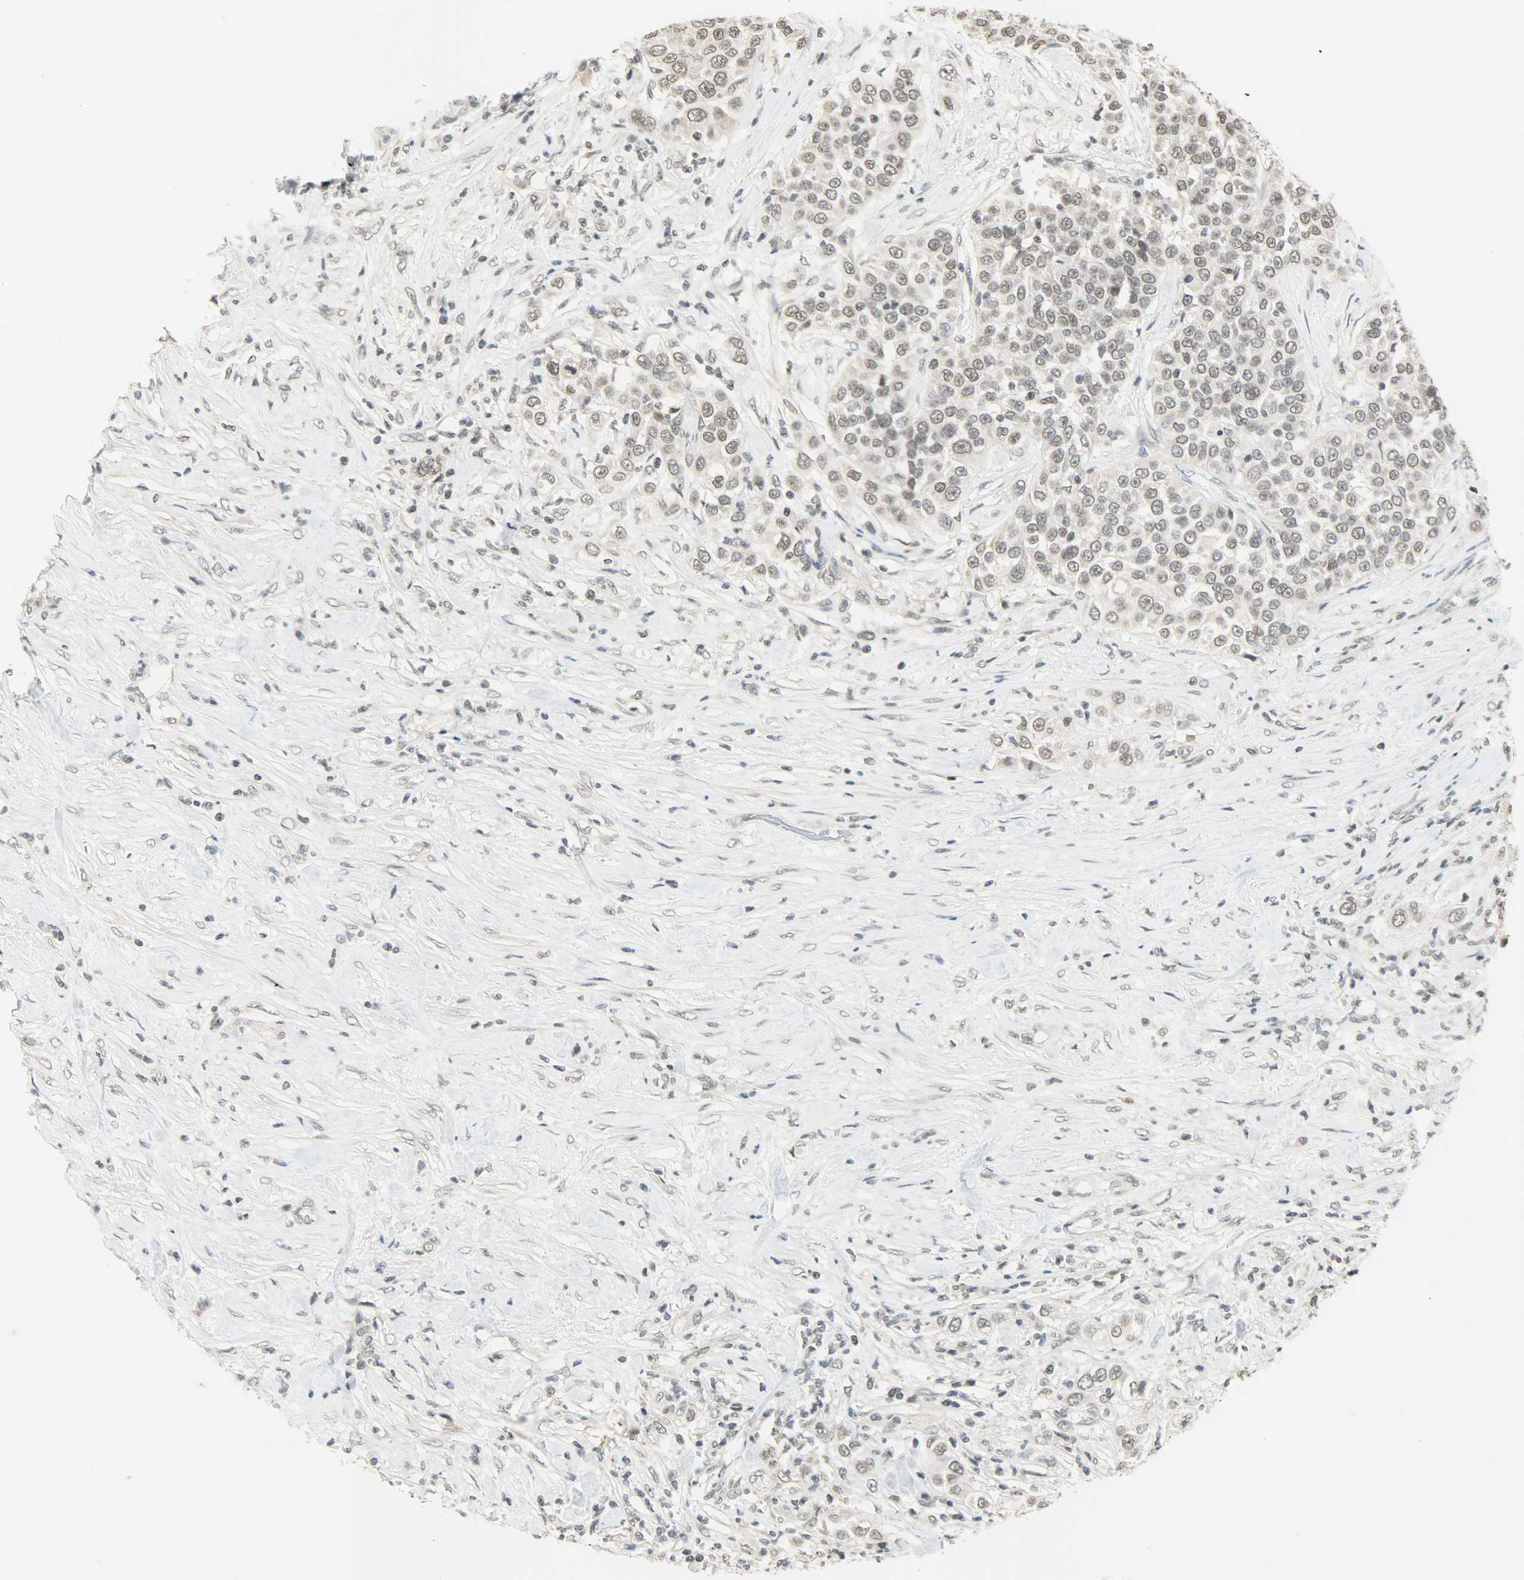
{"staining": {"intensity": "weak", "quantity": "<25%", "location": "nuclear"}, "tissue": "urothelial cancer", "cell_type": "Tumor cells", "image_type": "cancer", "snomed": [{"axis": "morphology", "description": "Urothelial carcinoma, High grade"}, {"axis": "topography", "description": "Urinary bladder"}], "caption": "IHC photomicrograph of urothelial carcinoma (high-grade) stained for a protein (brown), which shows no staining in tumor cells.", "gene": "SMARCA5", "patient": {"sex": "female", "age": 80}}